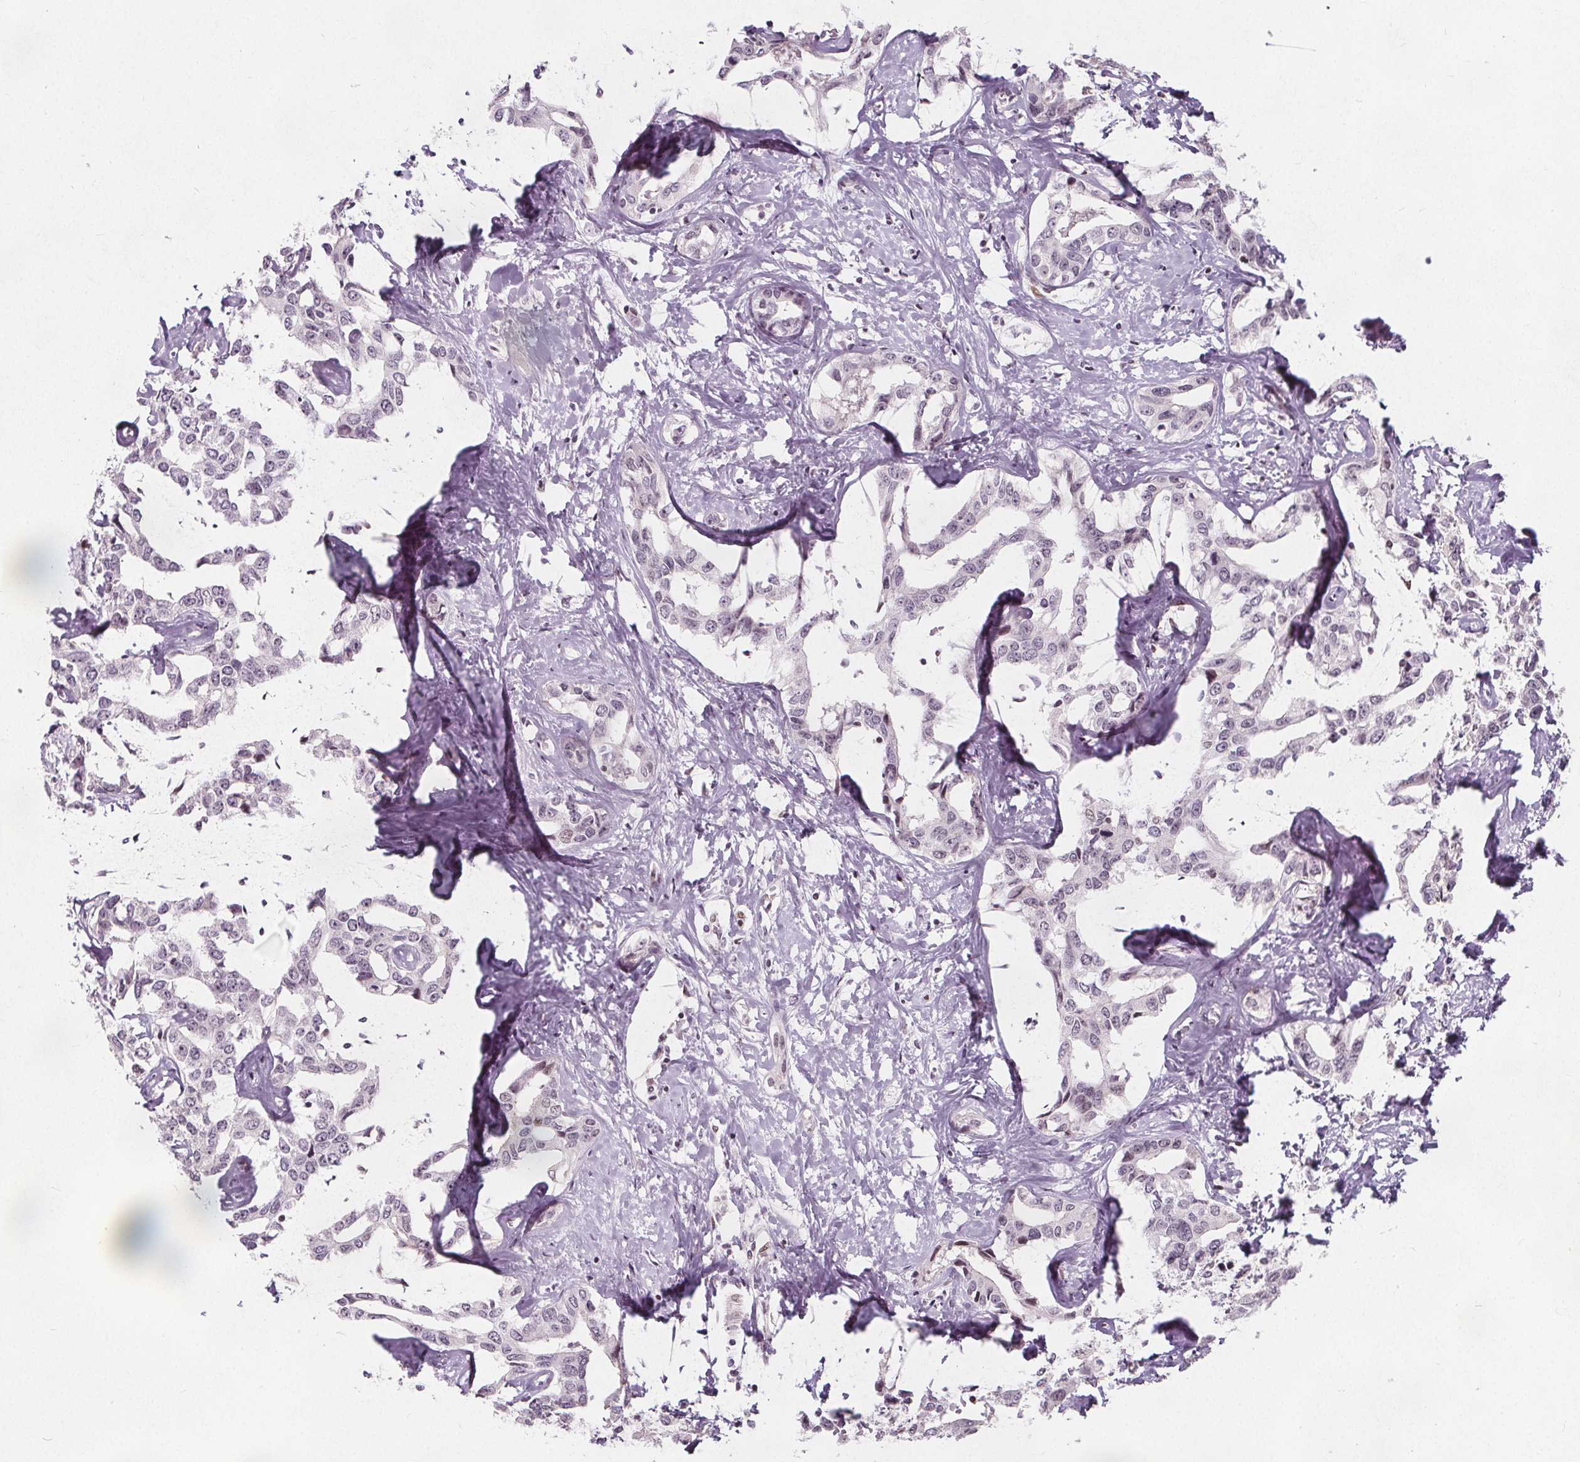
{"staining": {"intensity": "weak", "quantity": "<25%", "location": "nuclear"}, "tissue": "liver cancer", "cell_type": "Tumor cells", "image_type": "cancer", "snomed": [{"axis": "morphology", "description": "Cholangiocarcinoma"}, {"axis": "topography", "description": "Liver"}], "caption": "This is a micrograph of immunohistochemistry staining of liver cholangiocarcinoma, which shows no positivity in tumor cells.", "gene": "TAF6L", "patient": {"sex": "male", "age": 59}}